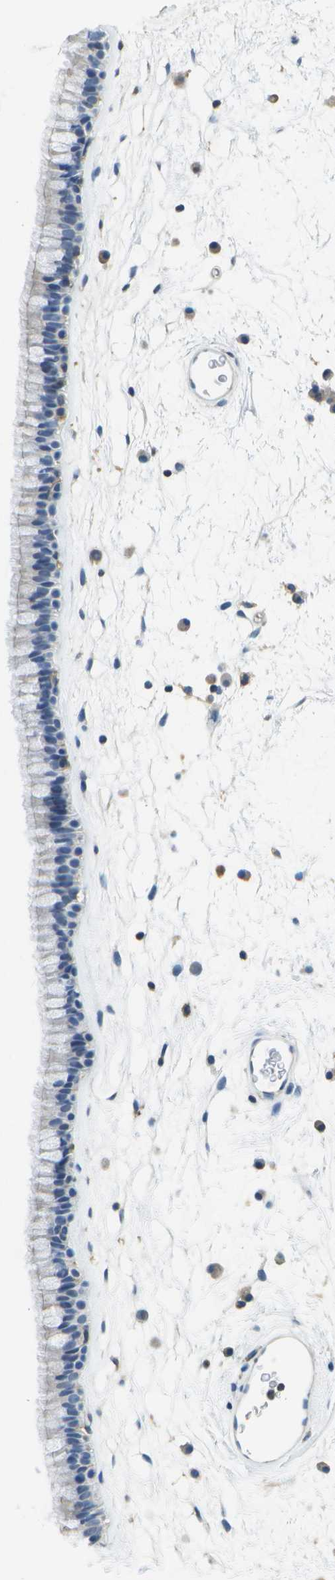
{"staining": {"intensity": "negative", "quantity": "none", "location": "none"}, "tissue": "nasopharynx", "cell_type": "Respiratory epithelial cells", "image_type": "normal", "snomed": [{"axis": "morphology", "description": "Normal tissue, NOS"}, {"axis": "morphology", "description": "Inflammation, NOS"}, {"axis": "topography", "description": "Nasopharynx"}], "caption": "This histopathology image is of normal nasopharynx stained with immunohistochemistry (IHC) to label a protein in brown with the nuclei are counter-stained blue. There is no staining in respiratory epithelial cells.", "gene": "RCSD1", "patient": {"sex": "male", "age": 48}}